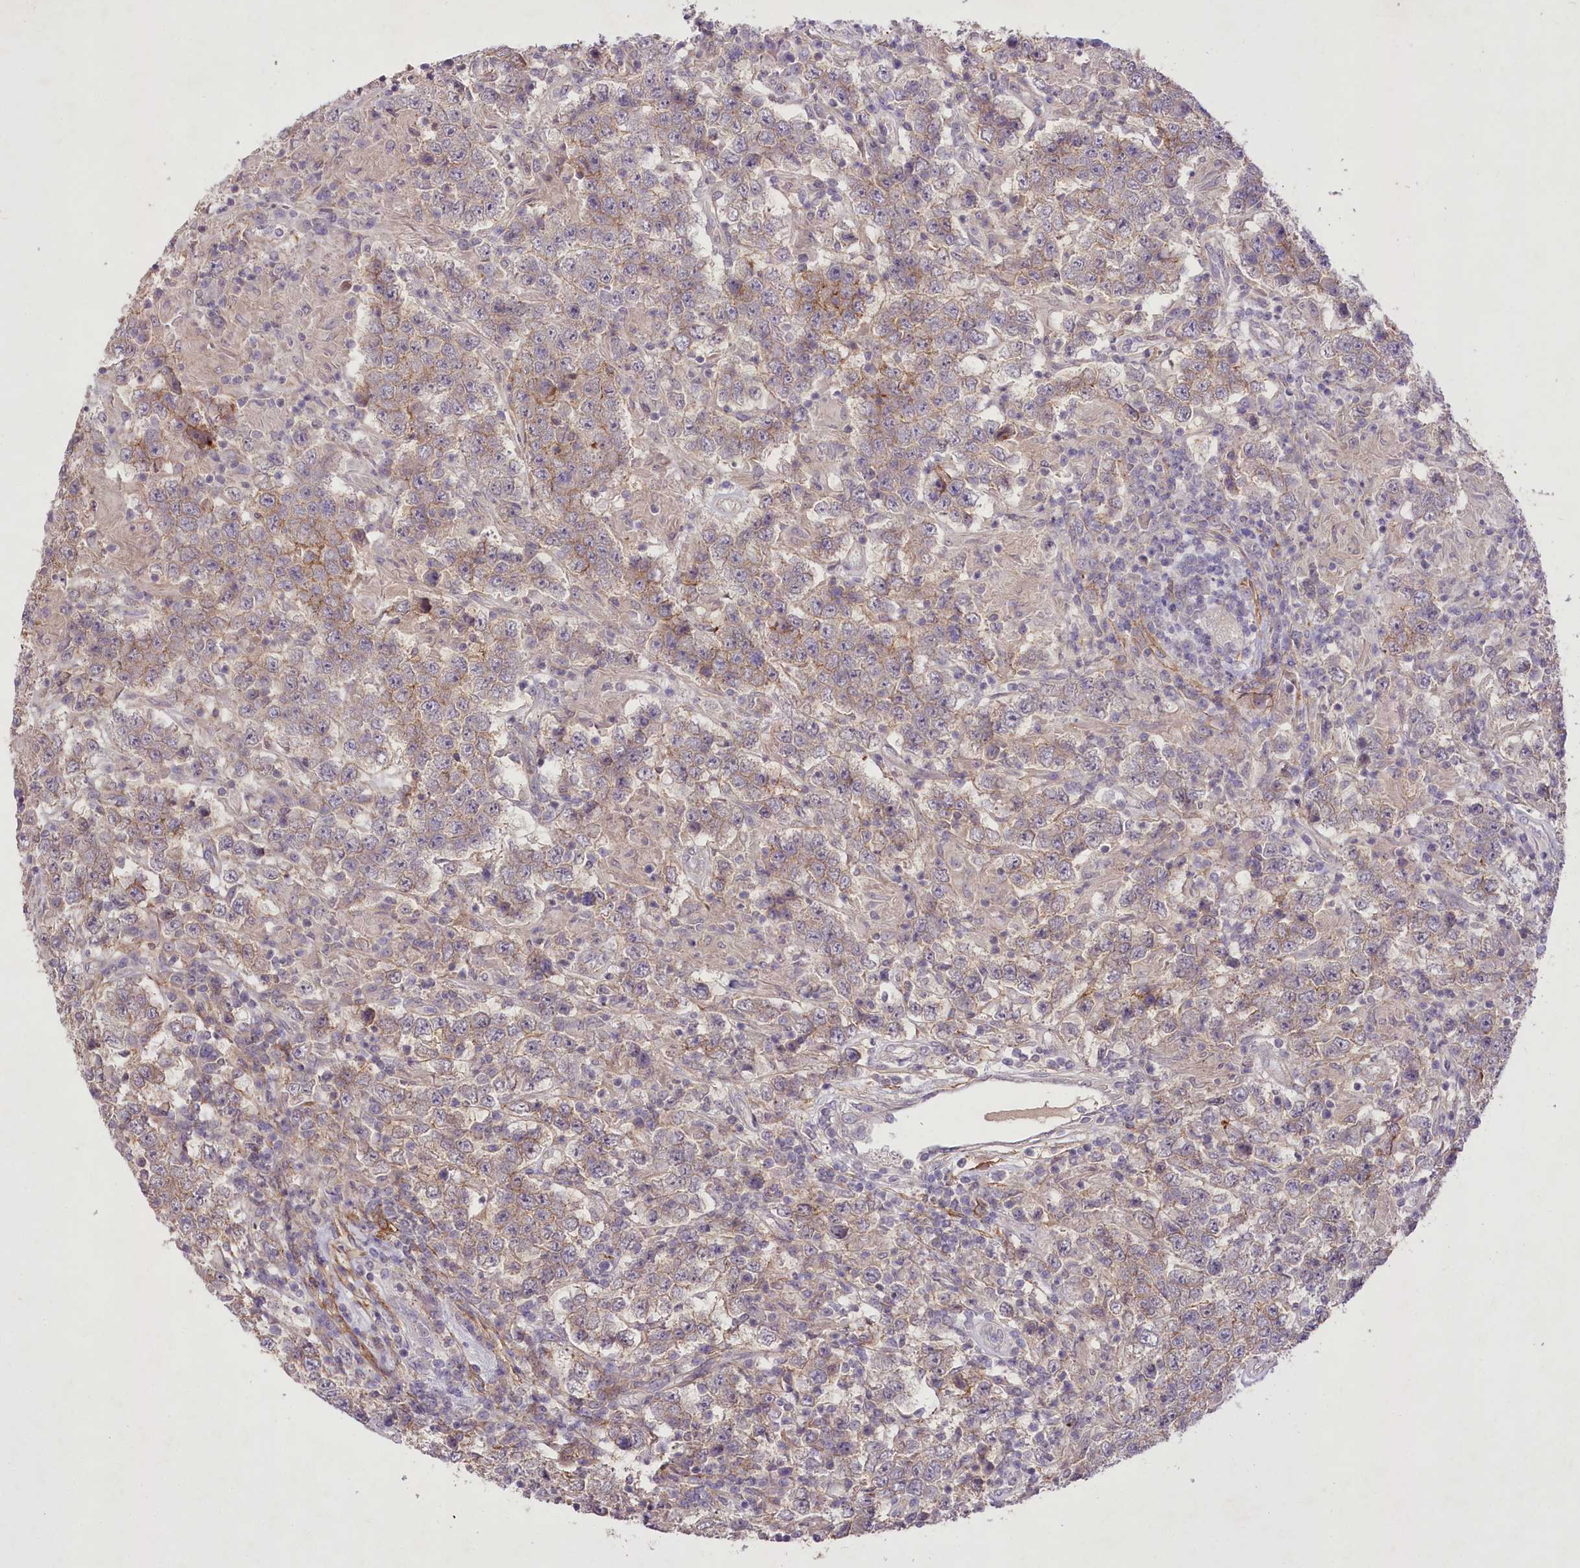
{"staining": {"intensity": "weak", "quantity": "<25%", "location": "cytoplasmic/membranous"}, "tissue": "testis cancer", "cell_type": "Tumor cells", "image_type": "cancer", "snomed": [{"axis": "morphology", "description": "Normal tissue, NOS"}, {"axis": "morphology", "description": "Urothelial carcinoma, High grade"}, {"axis": "morphology", "description": "Seminoma, NOS"}, {"axis": "morphology", "description": "Carcinoma, Embryonal, NOS"}, {"axis": "topography", "description": "Urinary bladder"}, {"axis": "topography", "description": "Testis"}], "caption": "Immunohistochemistry of human testis cancer shows no staining in tumor cells.", "gene": "ENPP1", "patient": {"sex": "male", "age": 41}}